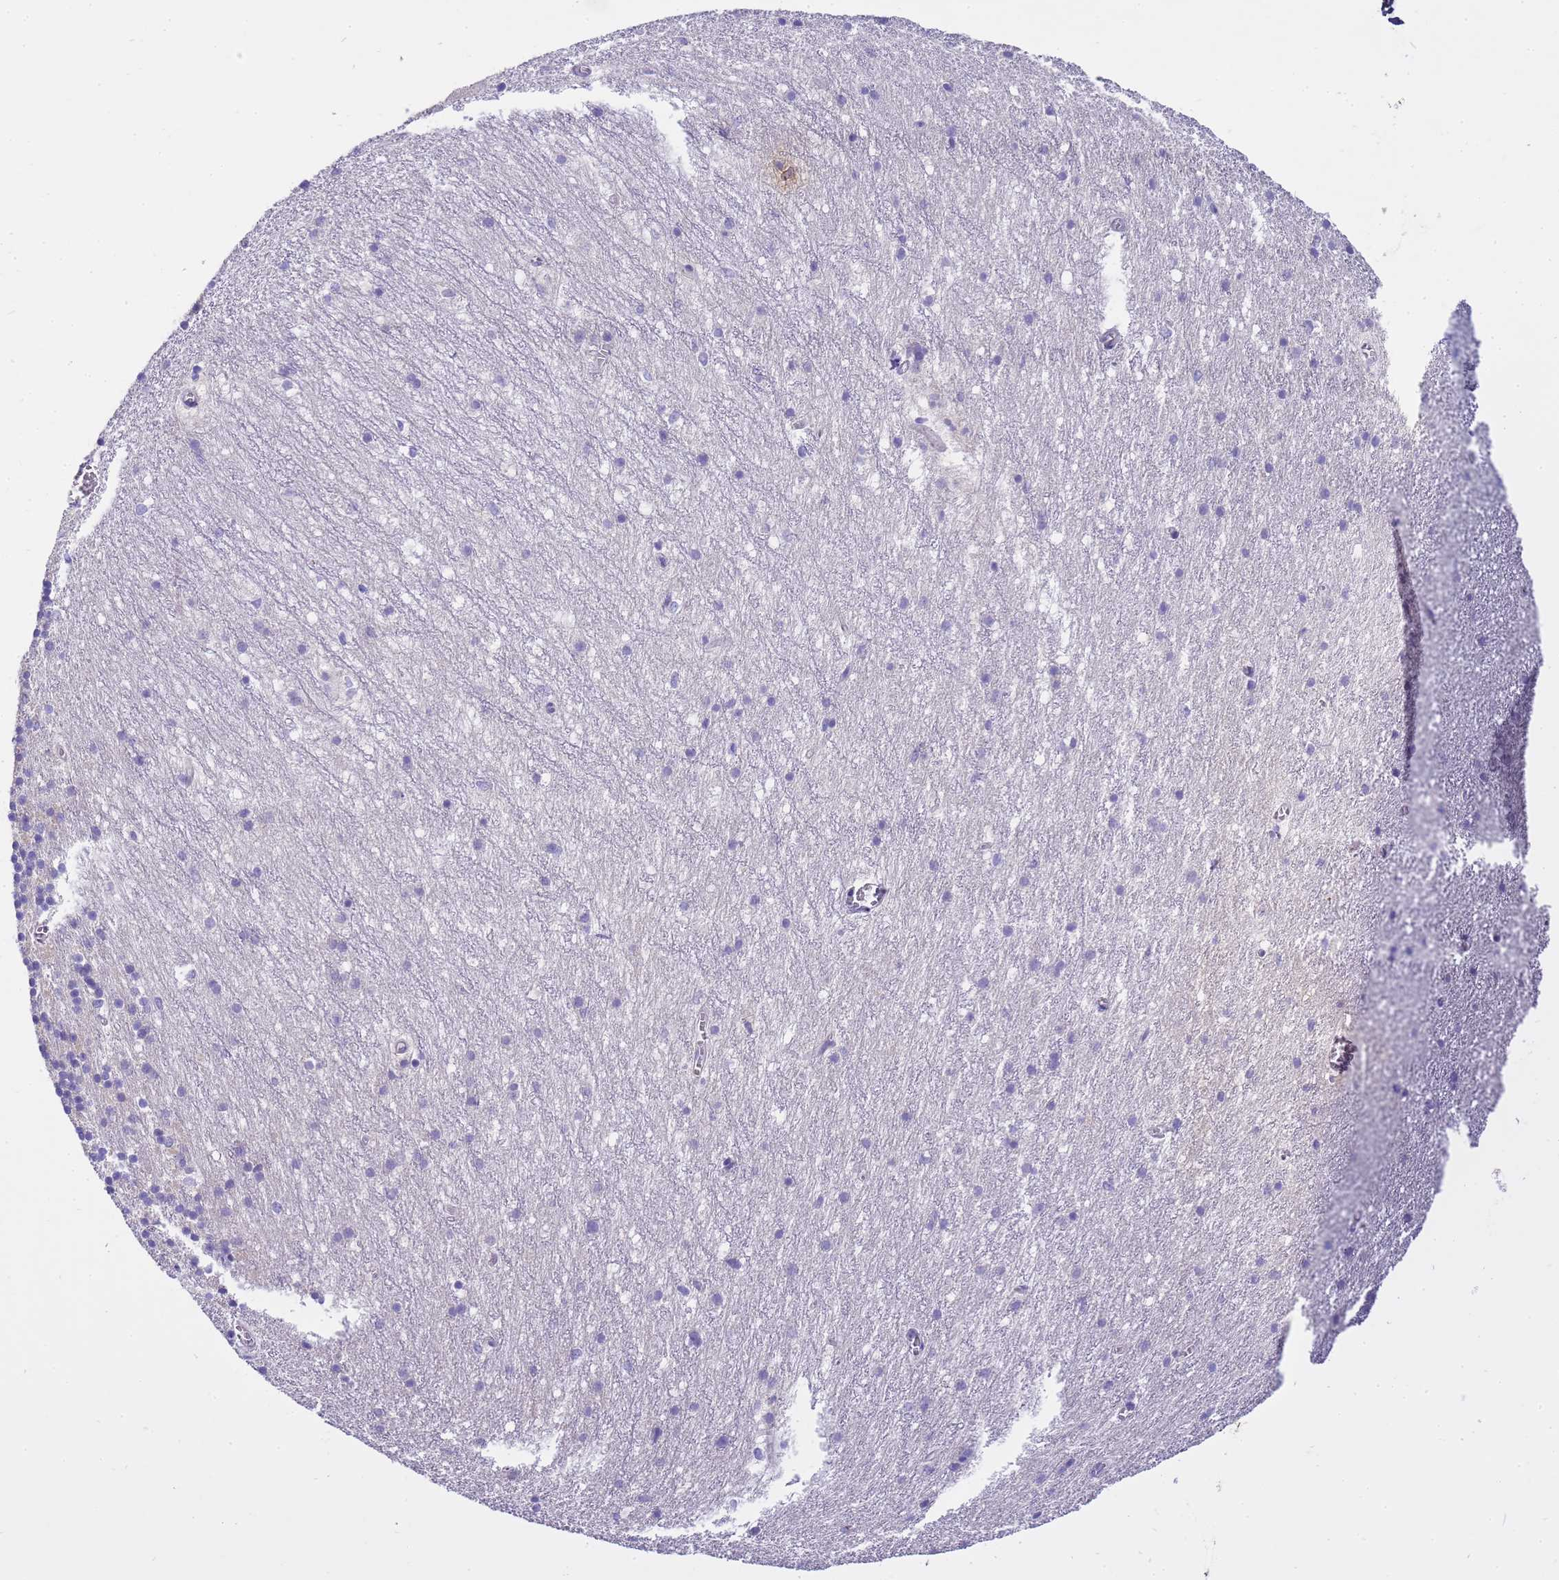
{"staining": {"intensity": "weak", "quantity": "<25%", "location": "cytoplasmic/membranous"}, "tissue": "cerebellum", "cell_type": "Cells in granular layer", "image_type": "normal", "snomed": [{"axis": "morphology", "description": "Normal tissue, NOS"}, {"axis": "topography", "description": "Cerebellum"}], "caption": "Cells in granular layer are negative for brown protein staining in benign cerebellum. The staining was performed using DAB (3,3'-diaminobenzidine) to visualize the protein expression in brown, while the nuclei were stained in blue with hematoxylin (Magnification: 20x).", "gene": "RIPPLY2", "patient": {"sex": "male", "age": 54}}